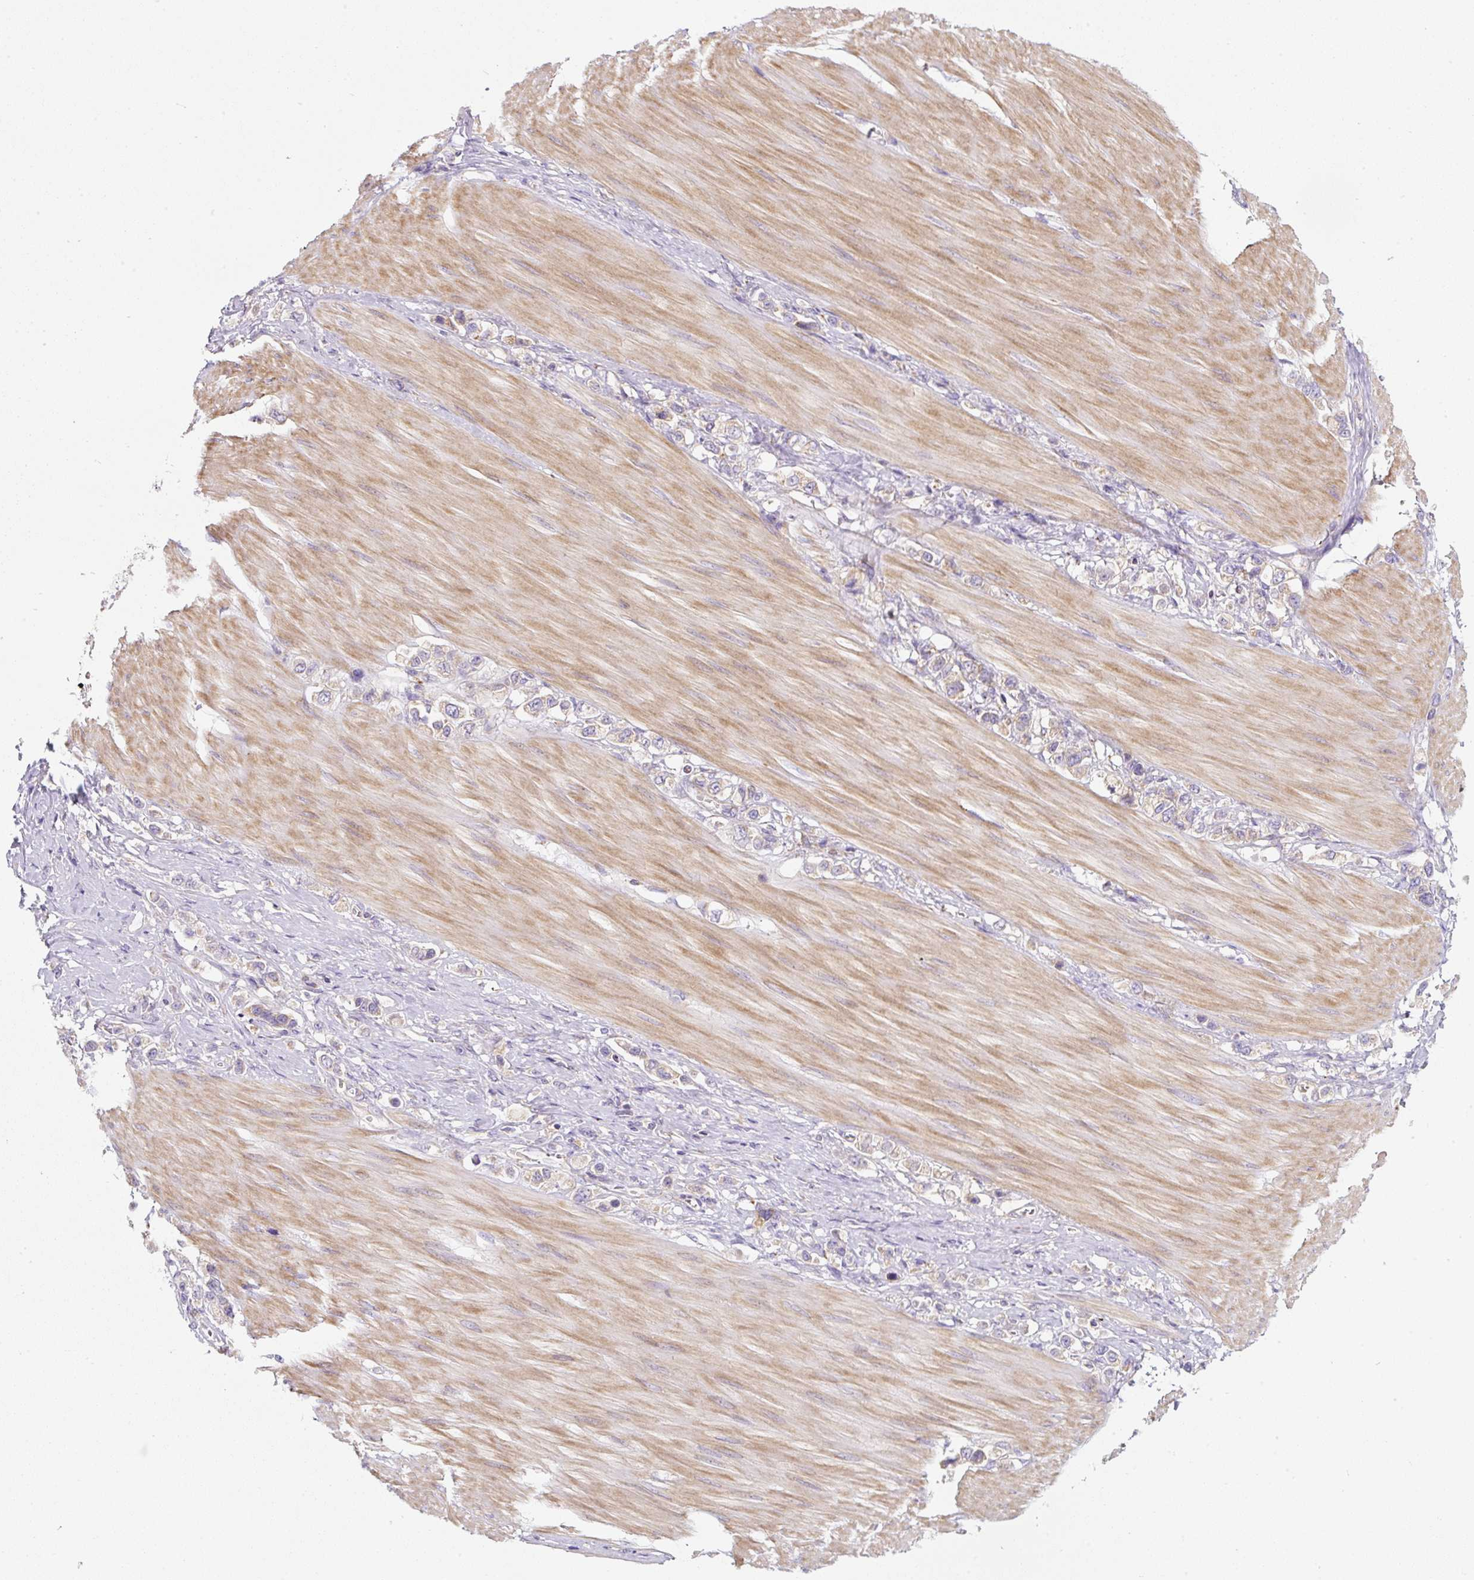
{"staining": {"intensity": "negative", "quantity": "none", "location": "none"}, "tissue": "stomach cancer", "cell_type": "Tumor cells", "image_type": "cancer", "snomed": [{"axis": "morphology", "description": "Adenocarcinoma, NOS"}, {"axis": "topography", "description": "Stomach"}], "caption": "Tumor cells are negative for protein expression in human stomach adenocarcinoma.", "gene": "ERAP2", "patient": {"sex": "female", "age": 65}}